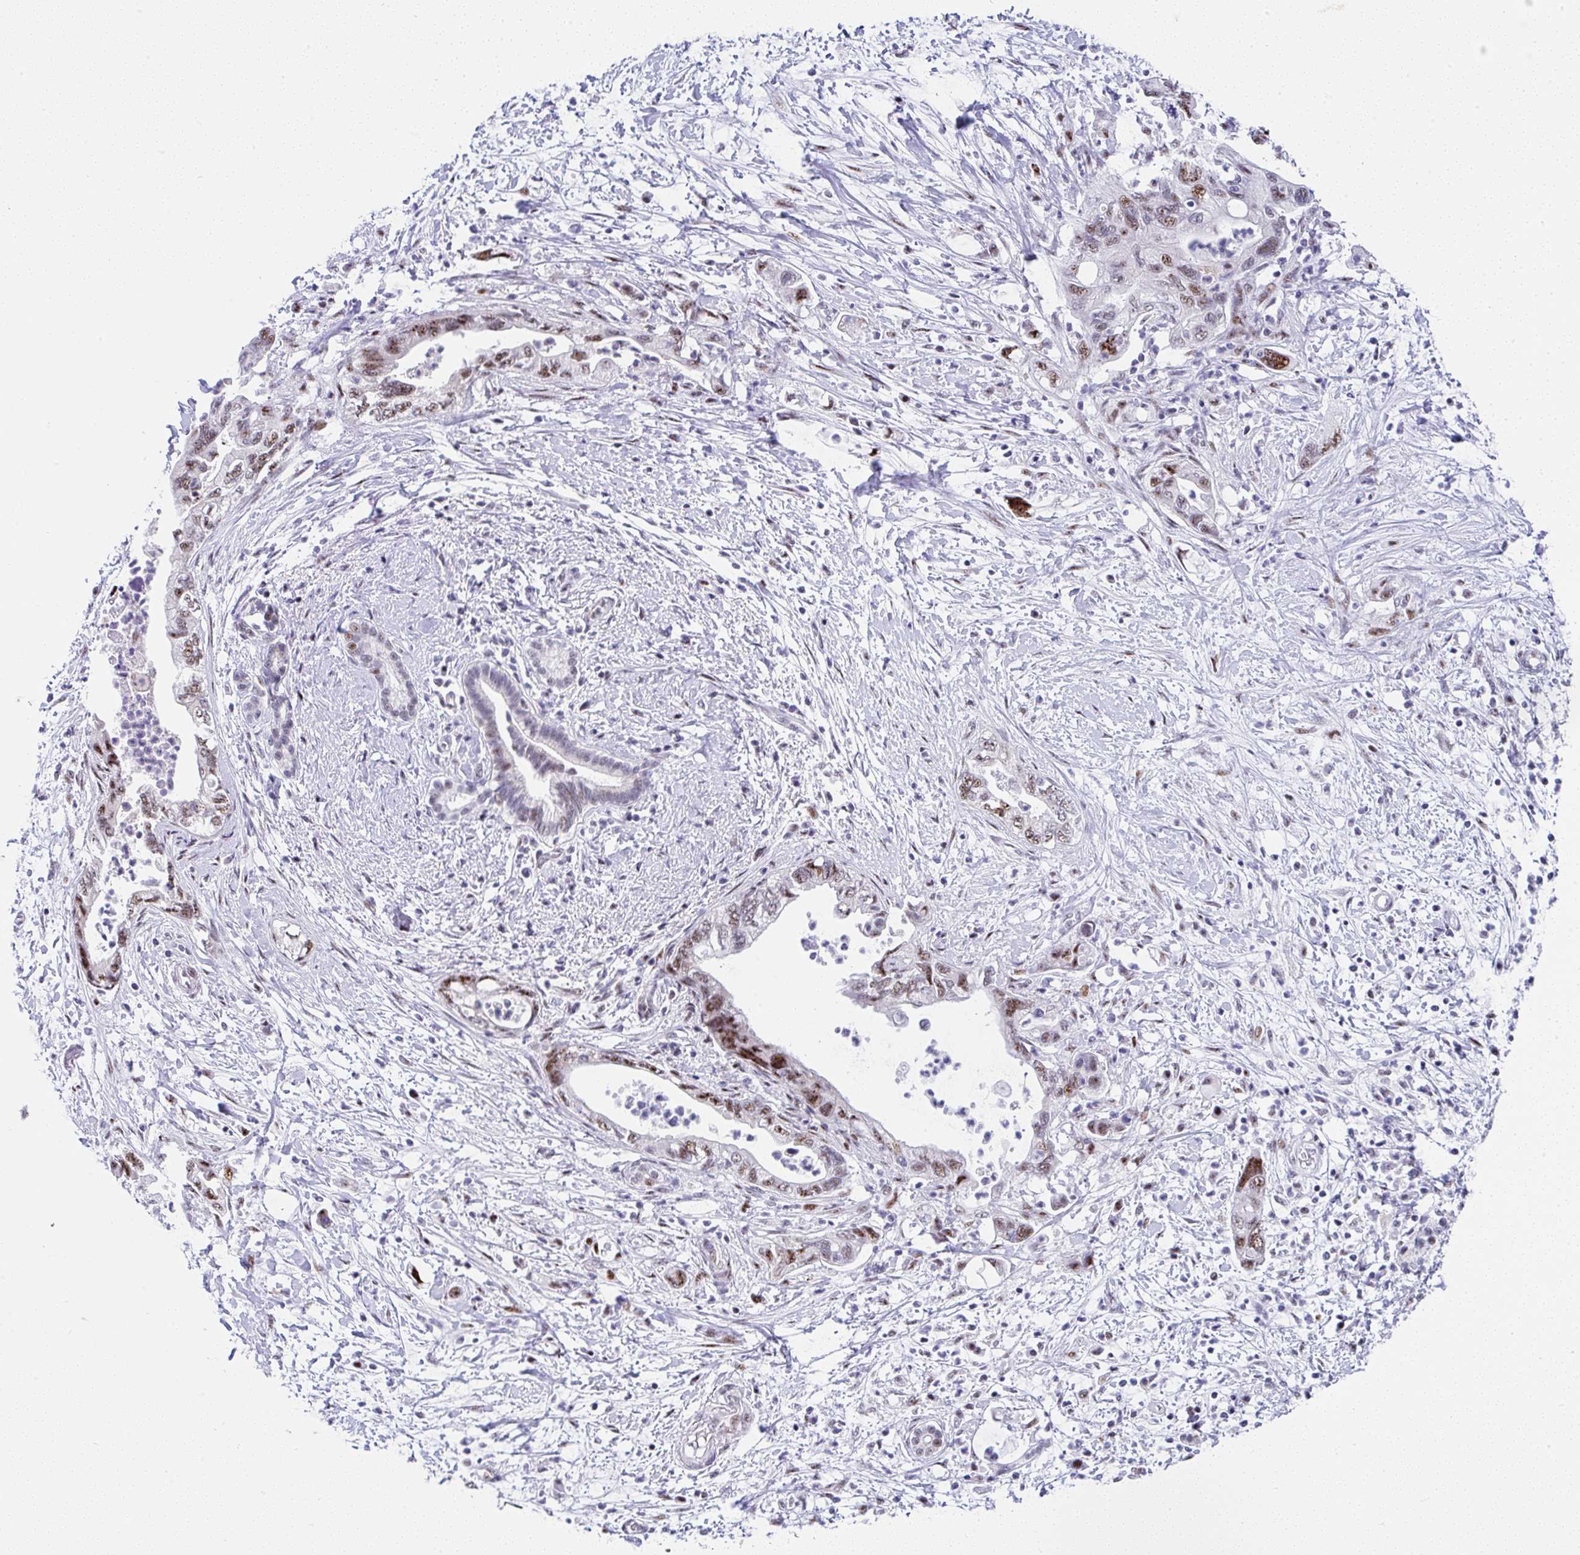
{"staining": {"intensity": "moderate", "quantity": ">75%", "location": "nuclear"}, "tissue": "pancreatic cancer", "cell_type": "Tumor cells", "image_type": "cancer", "snomed": [{"axis": "morphology", "description": "Adenocarcinoma, NOS"}, {"axis": "topography", "description": "Pancreas"}], "caption": "Pancreatic cancer stained with DAB IHC displays medium levels of moderate nuclear expression in approximately >75% of tumor cells.", "gene": "NR1D2", "patient": {"sex": "female", "age": 73}}